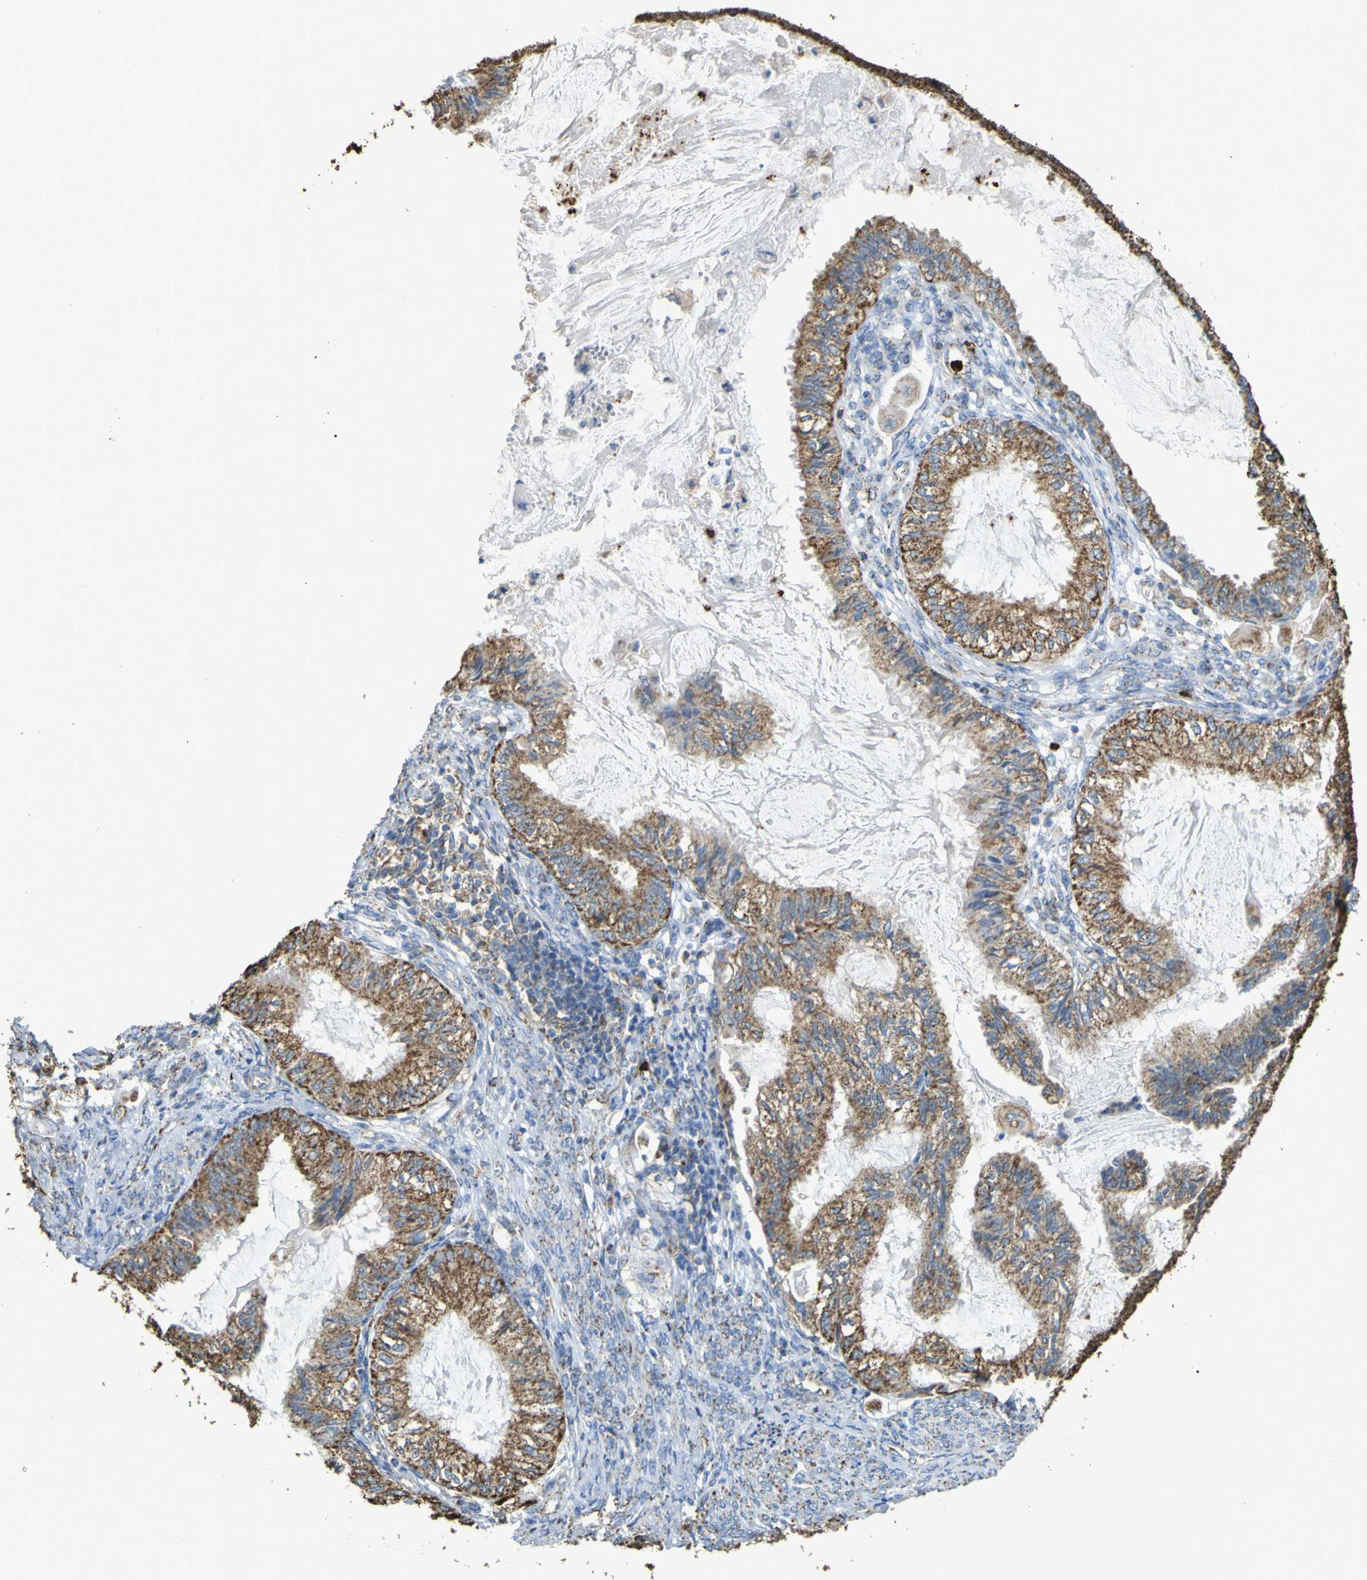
{"staining": {"intensity": "strong", "quantity": ">75%", "location": "cytoplasmic/membranous"}, "tissue": "cervical cancer", "cell_type": "Tumor cells", "image_type": "cancer", "snomed": [{"axis": "morphology", "description": "Normal tissue, NOS"}, {"axis": "morphology", "description": "Adenocarcinoma, NOS"}, {"axis": "topography", "description": "Cervix"}, {"axis": "topography", "description": "Endometrium"}], "caption": "Cervical adenocarcinoma tissue demonstrates strong cytoplasmic/membranous positivity in about >75% of tumor cells", "gene": "ACSL3", "patient": {"sex": "female", "age": 86}}